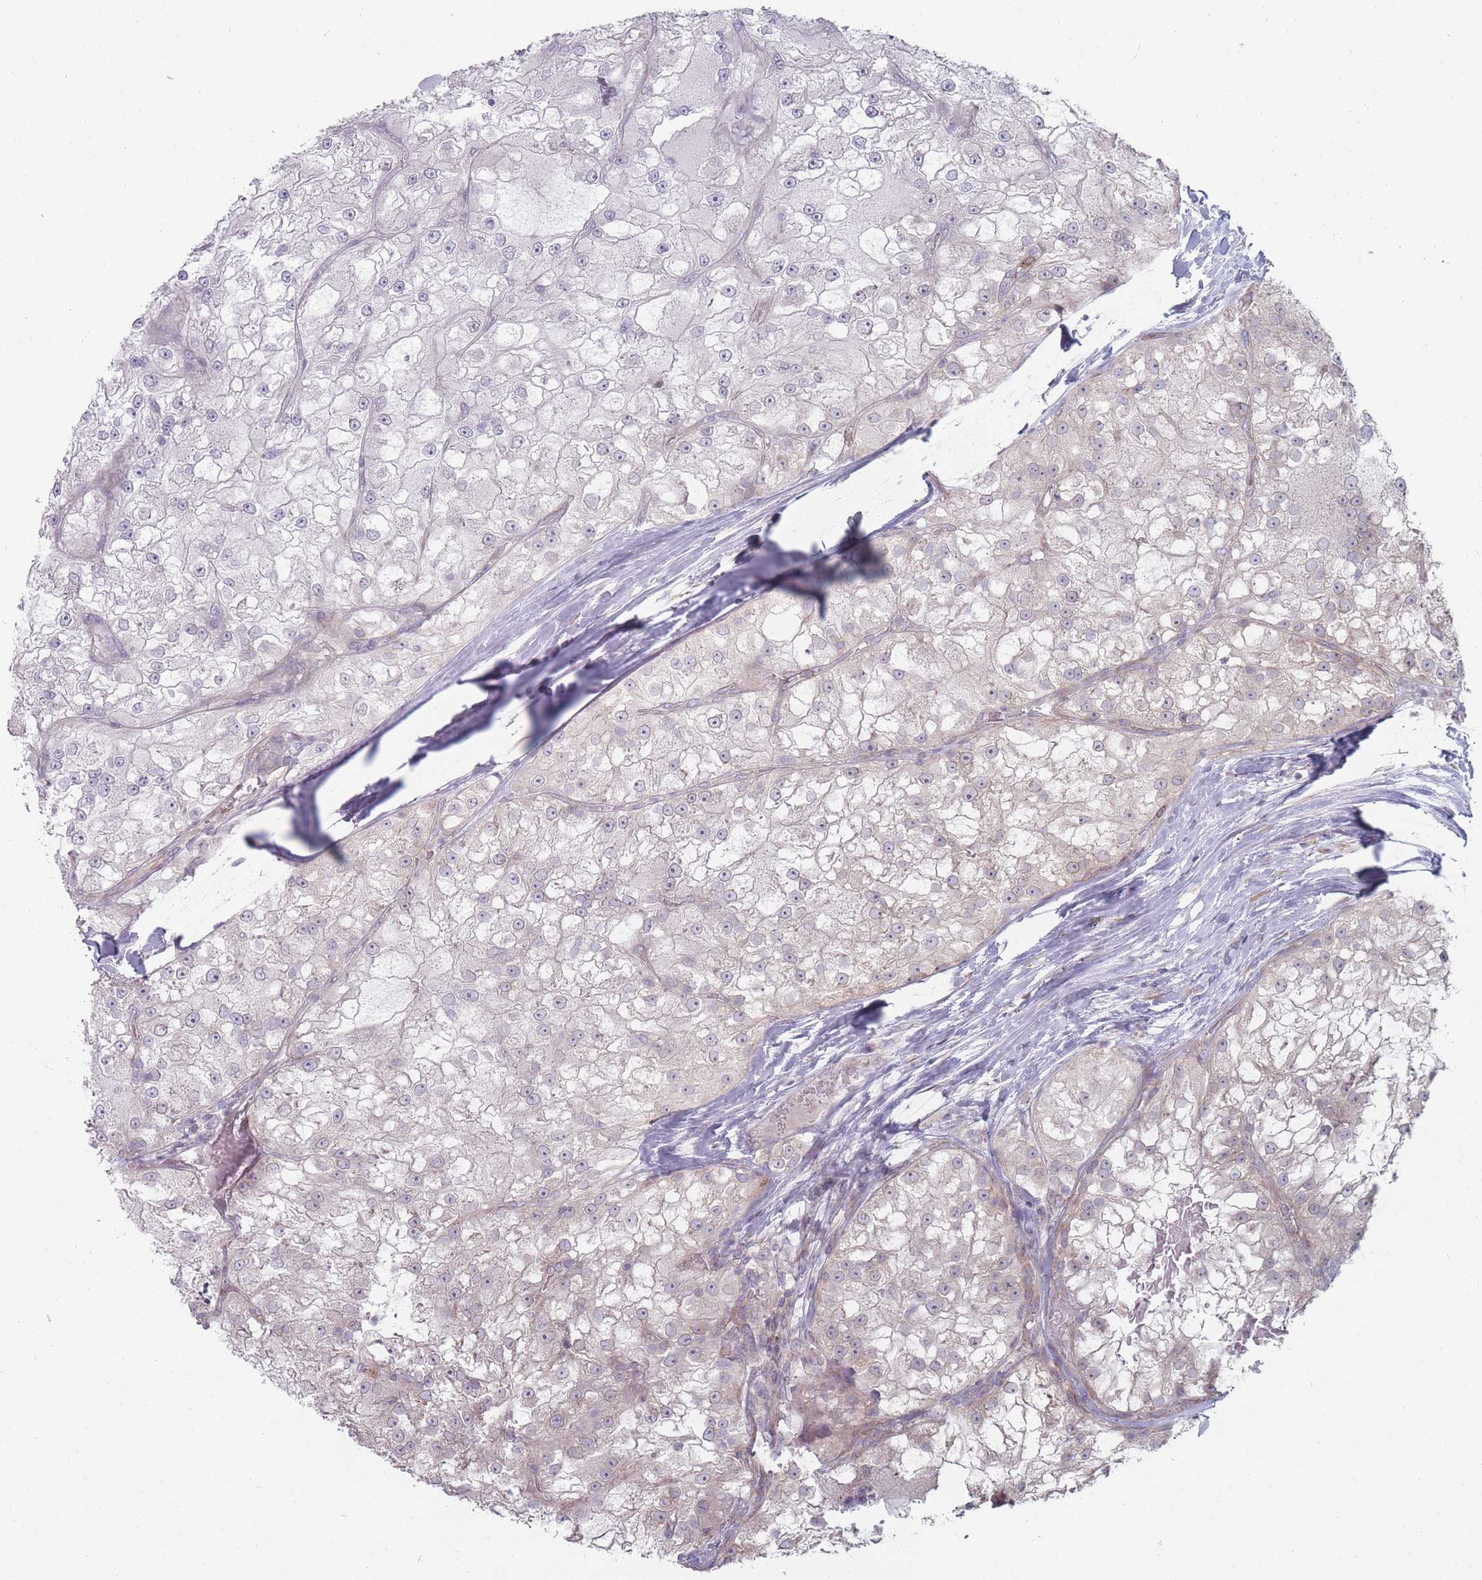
{"staining": {"intensity": "negative", "quantity": "none", "location": "none"}, "tissue": "renal cancer", "cell_type": "Tumor cells", "image_type": "cancer", "snomed": [{"axis": "morphology", "description": "Adenocarcinoma, NOS"}, {"axis": "topography", "description": "Kidney"}], "caption": "Photomicrograph shows no significant protein staining in tumor cells of adenocarcinoma (renal). Nuclei are stained in blue.", "gene": "PCDH12", "patient": {"sex": "female", "age": 72}}